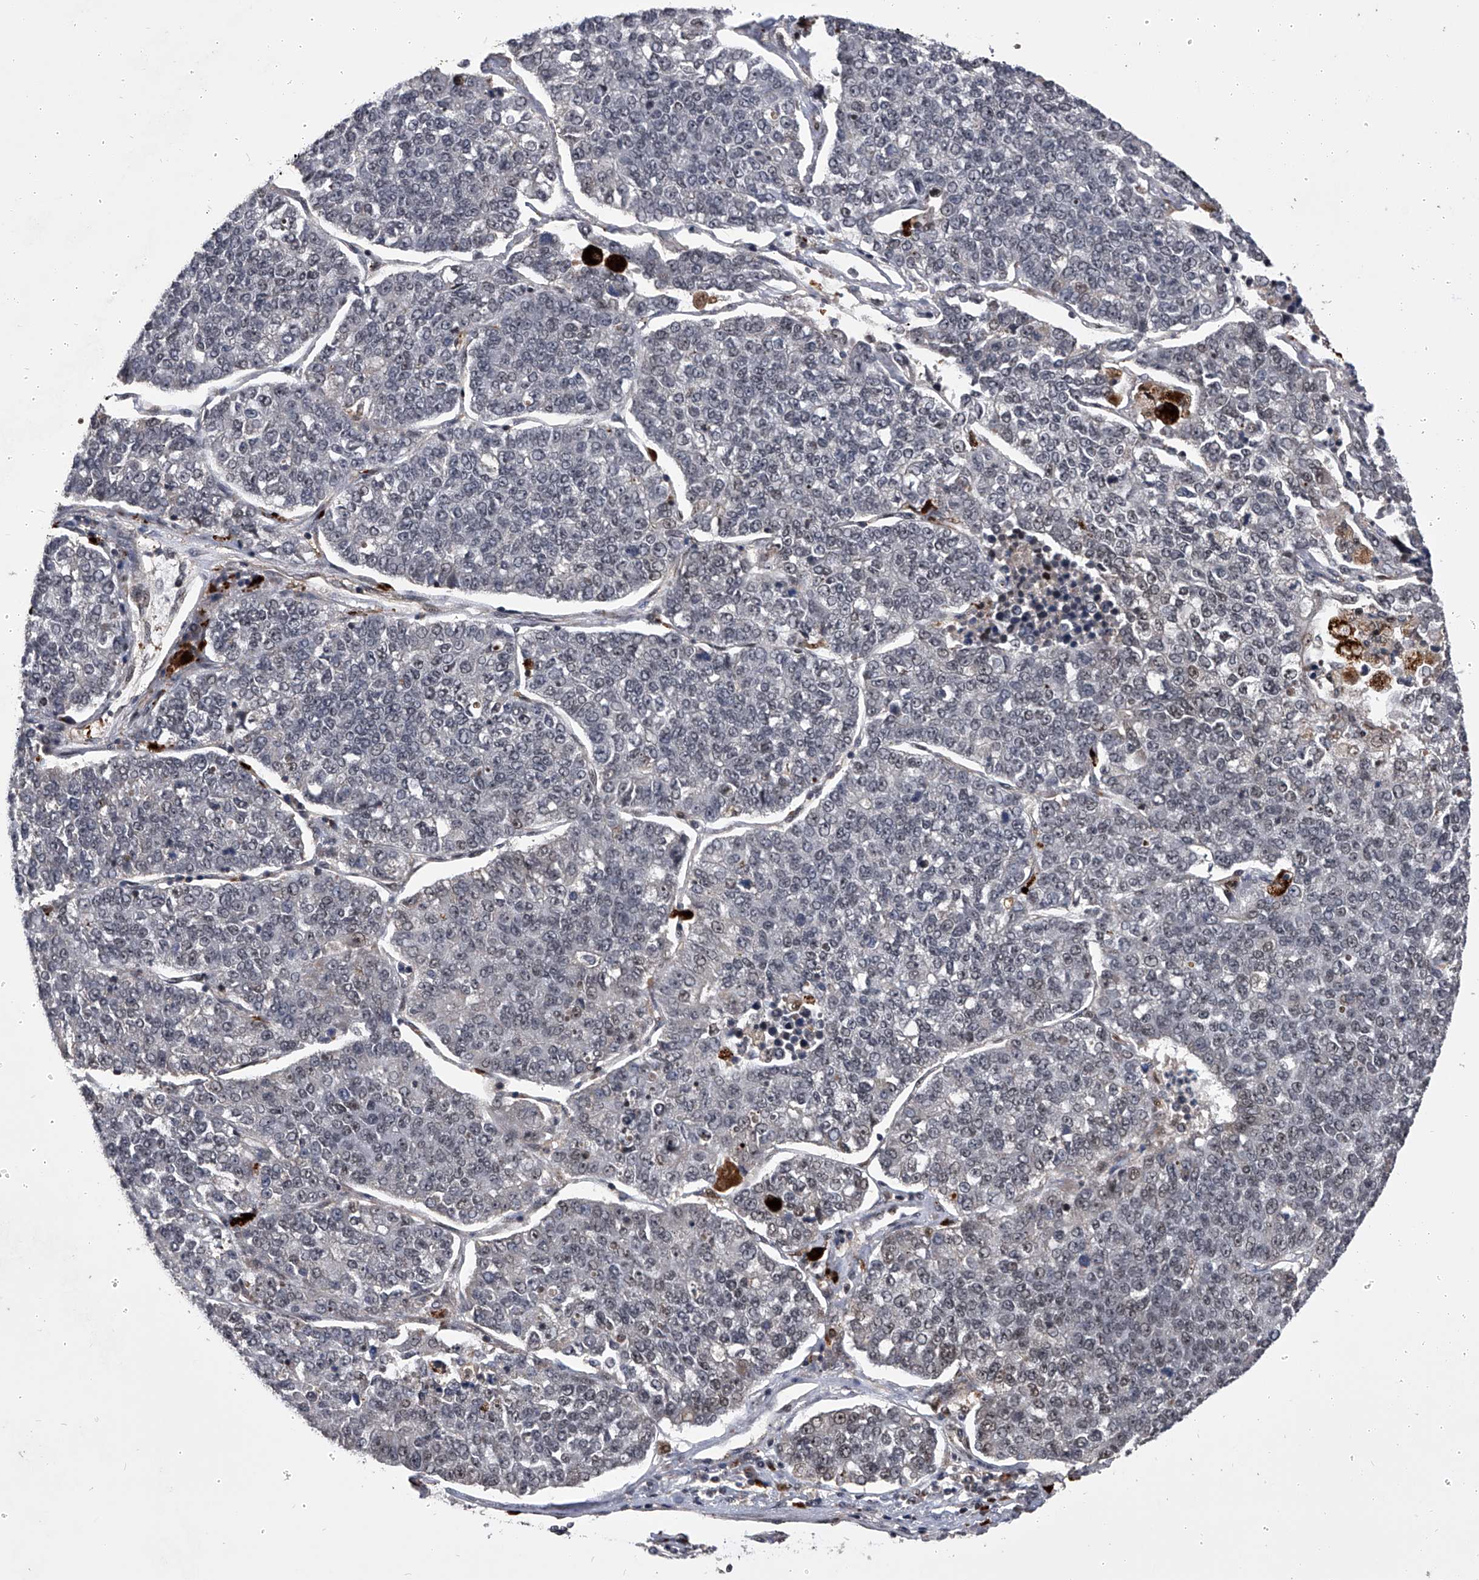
{"staining": {"intensity": "negative", "quantity": "none", "location": "none"}, "tissue": "lung cancer", "cell_type": "Tumor cells", "image_type": "cancer", "snomed": [{"axis": "morphology", "description": "Adenocarcinoma, NOS"}, {"axis": "topography", "description": "Lung"}], "caption": "Immunohistochemistry micrograph of lung cancer stained for a protein (brown), which reveals no positivity in tumor cells.", "gene": "CMTR1", "patient": {"sex": "male", "age": 49}}